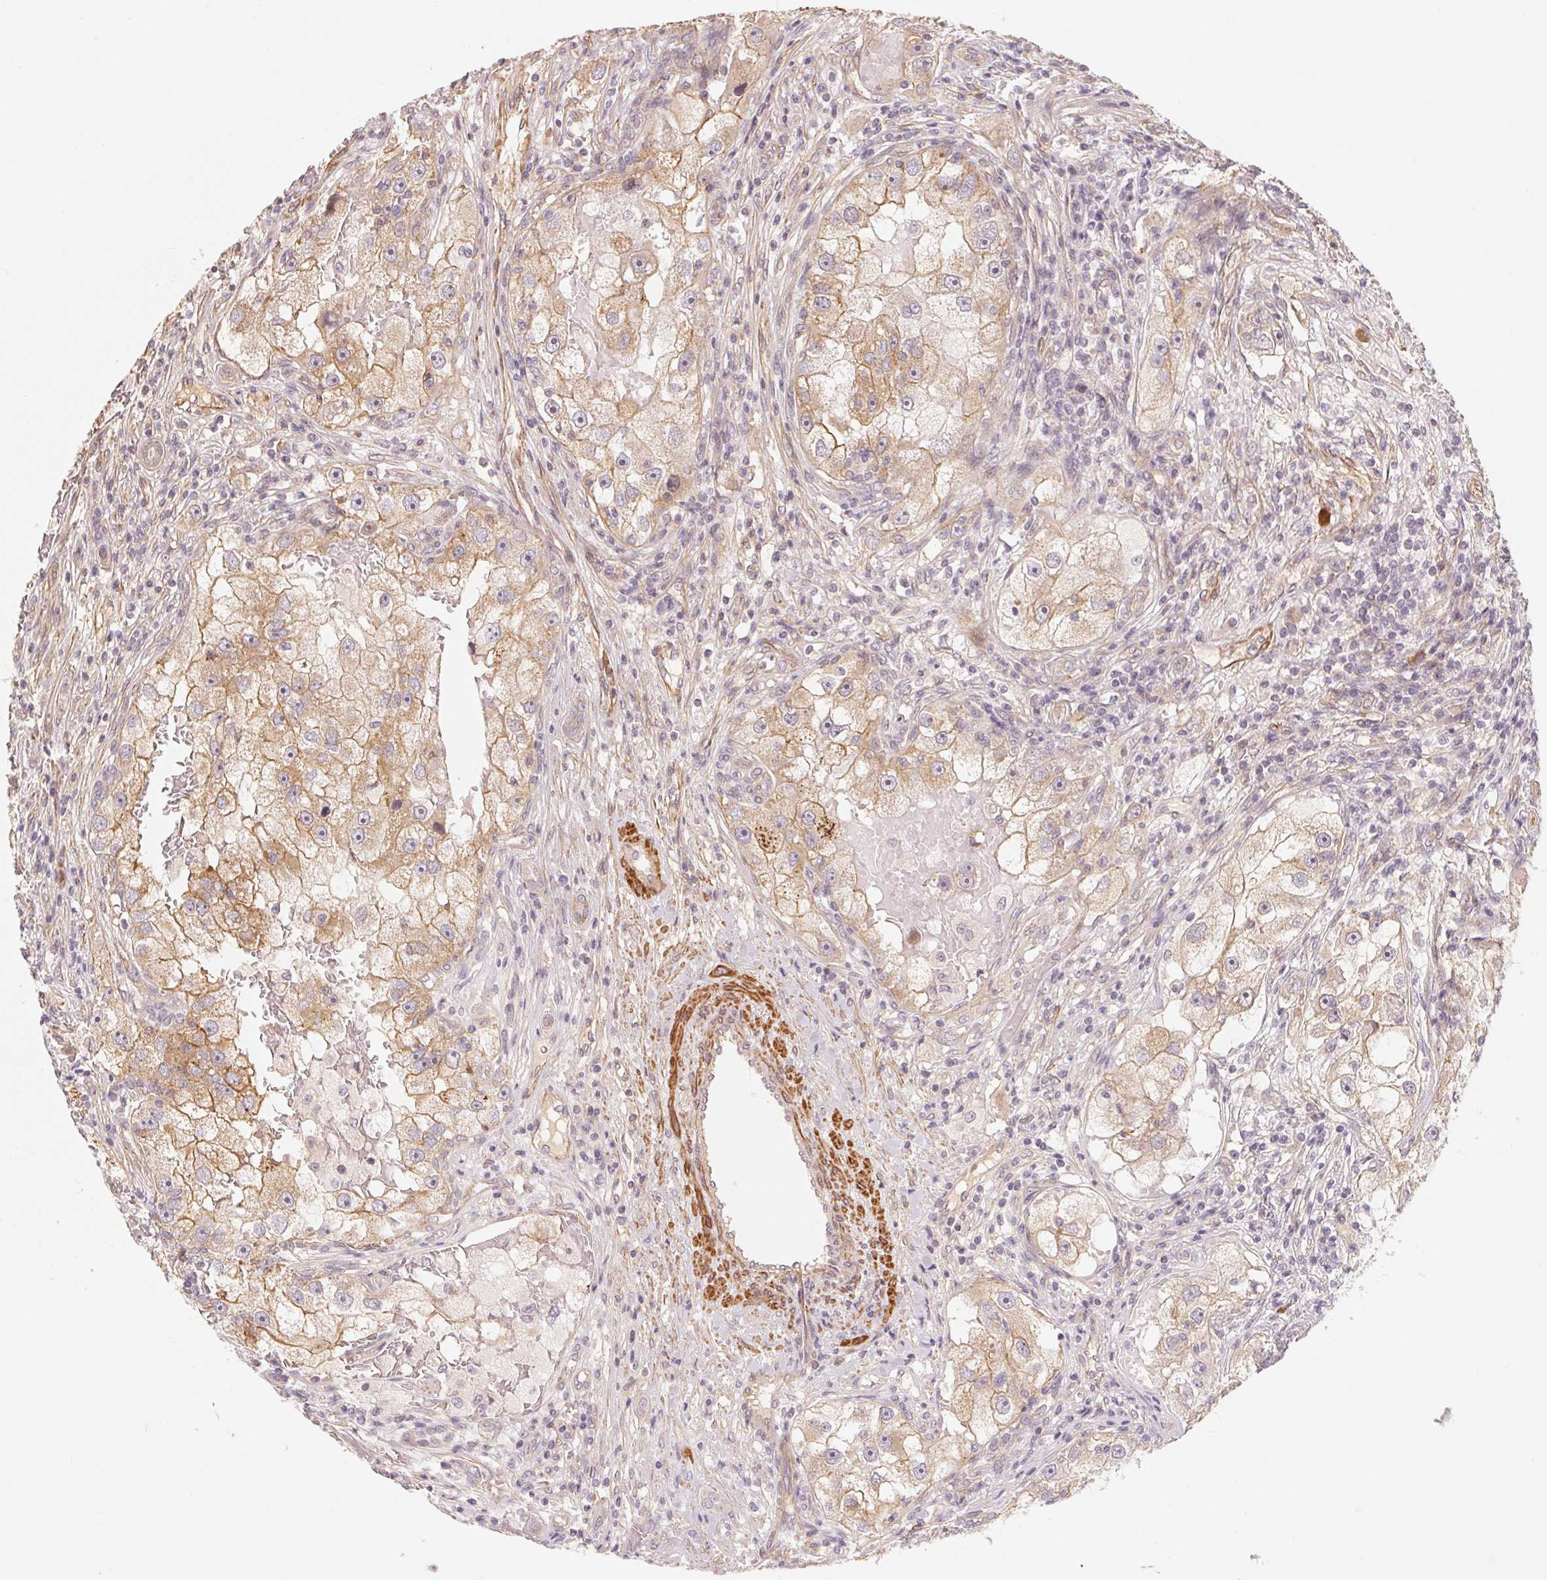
{"staining": {"intensity": "moderate", "quantity": "25%-75%", "location": "cytoplasmic/membranous"}, "tissue": "renal cancer", "cell_type": "Tumor cells", "image_type": "cancer", "snomed": [{"axis": "morphology", "description": "Adenocarcinoma, NOS"}, {"axis": "topography", "description": "Kidney"}], "caption": "Renal adenocarcinoma was stained to show a protein in brown. There is medium levels of moderate cytoplasmic/membranous positivity in about 25%-75% of tumor cells.", "gene": "CCDC112", "patient": {"sex": "male", "age": 63}}